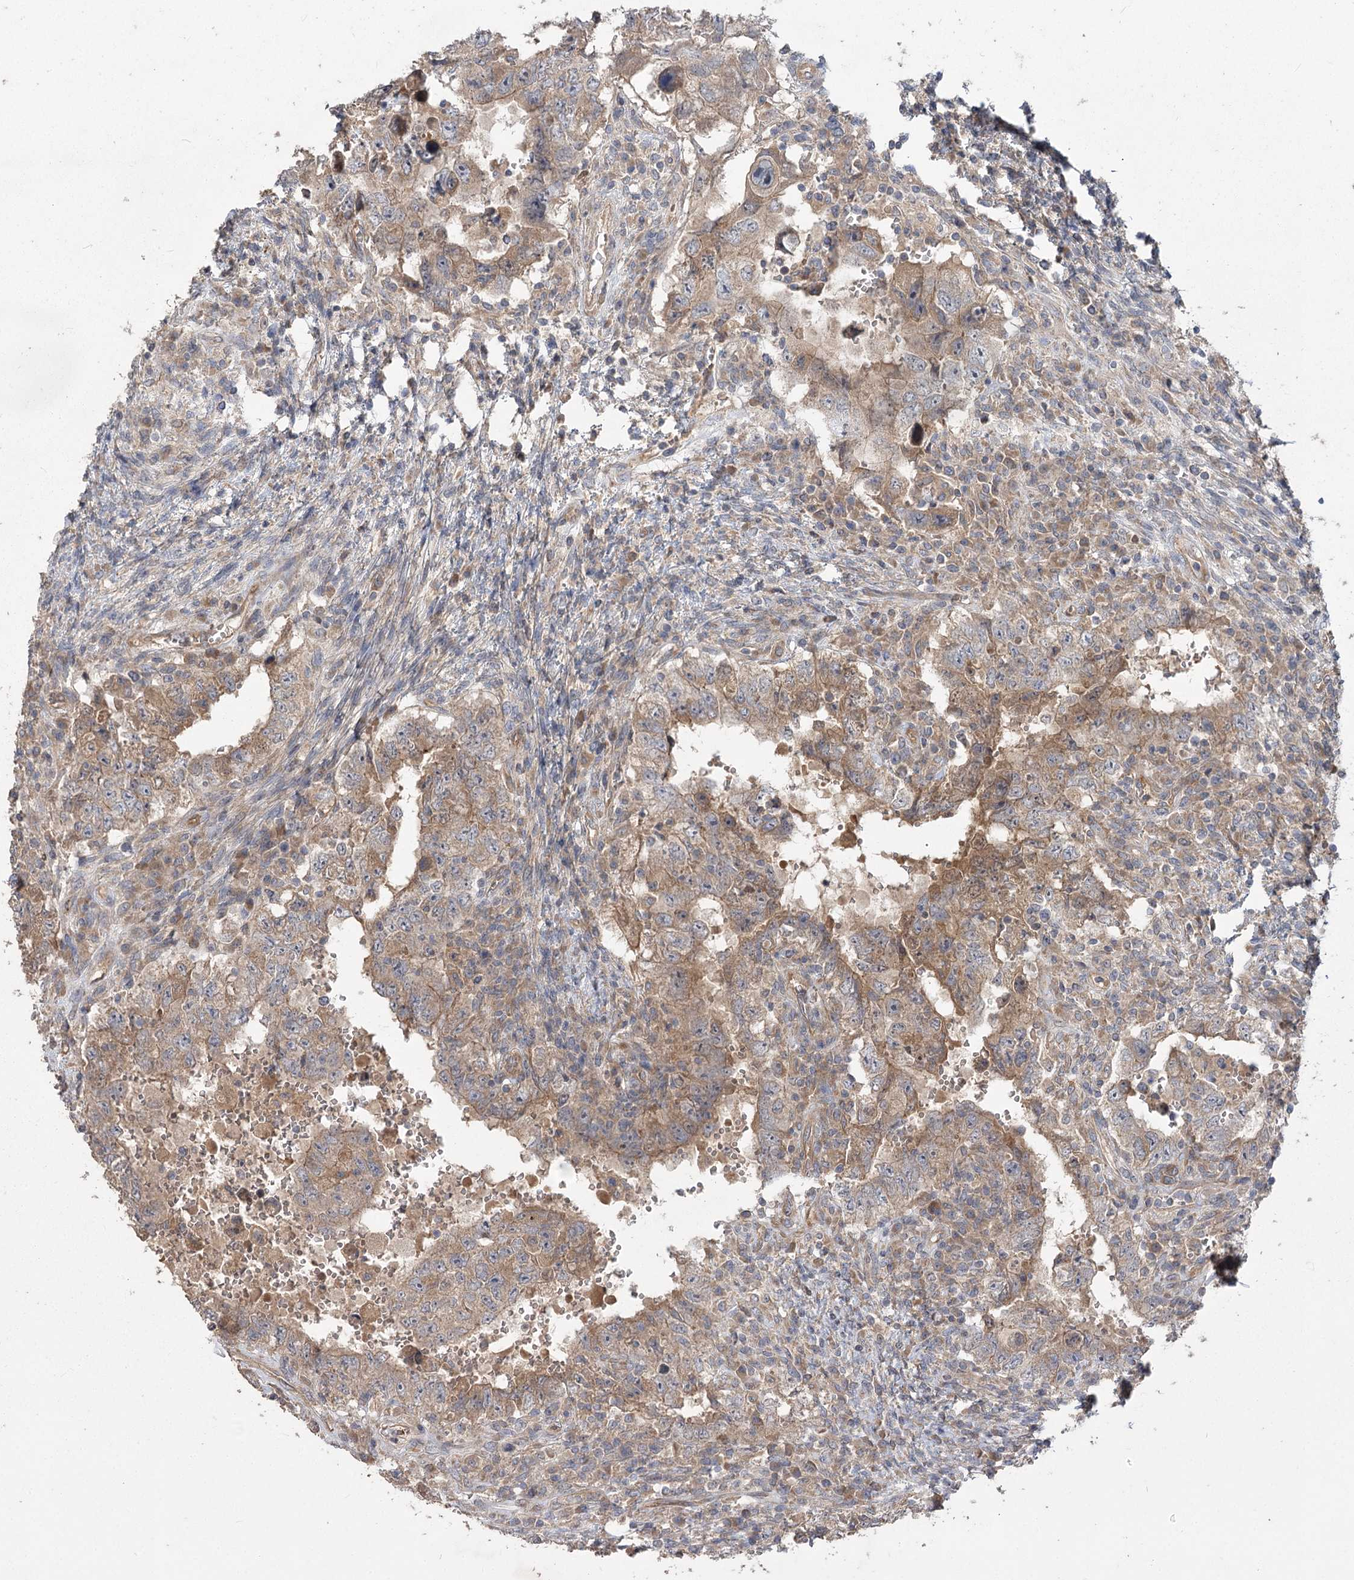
{"staining": {"intensity": "weak", "quantity": ">75%", "location": "cytoplasmic/membranous"}, "tissue": "testis cancer", "cell_type": "Tumor cells", "image_type": "cancer", "snomed": [{"axis": "morphology", "description": "Carcinoma, Embryonal, NOS"}, {"axis": "topography", "description": "Testis"}], "caption": "This is an image of IHC staining of embryonal carcinoma (testis), which shows weak expression in the cytoplasmic/membranous of tumor cells.", "gene": "RIN2", "patient": {"sex": "male", "age": 26}}